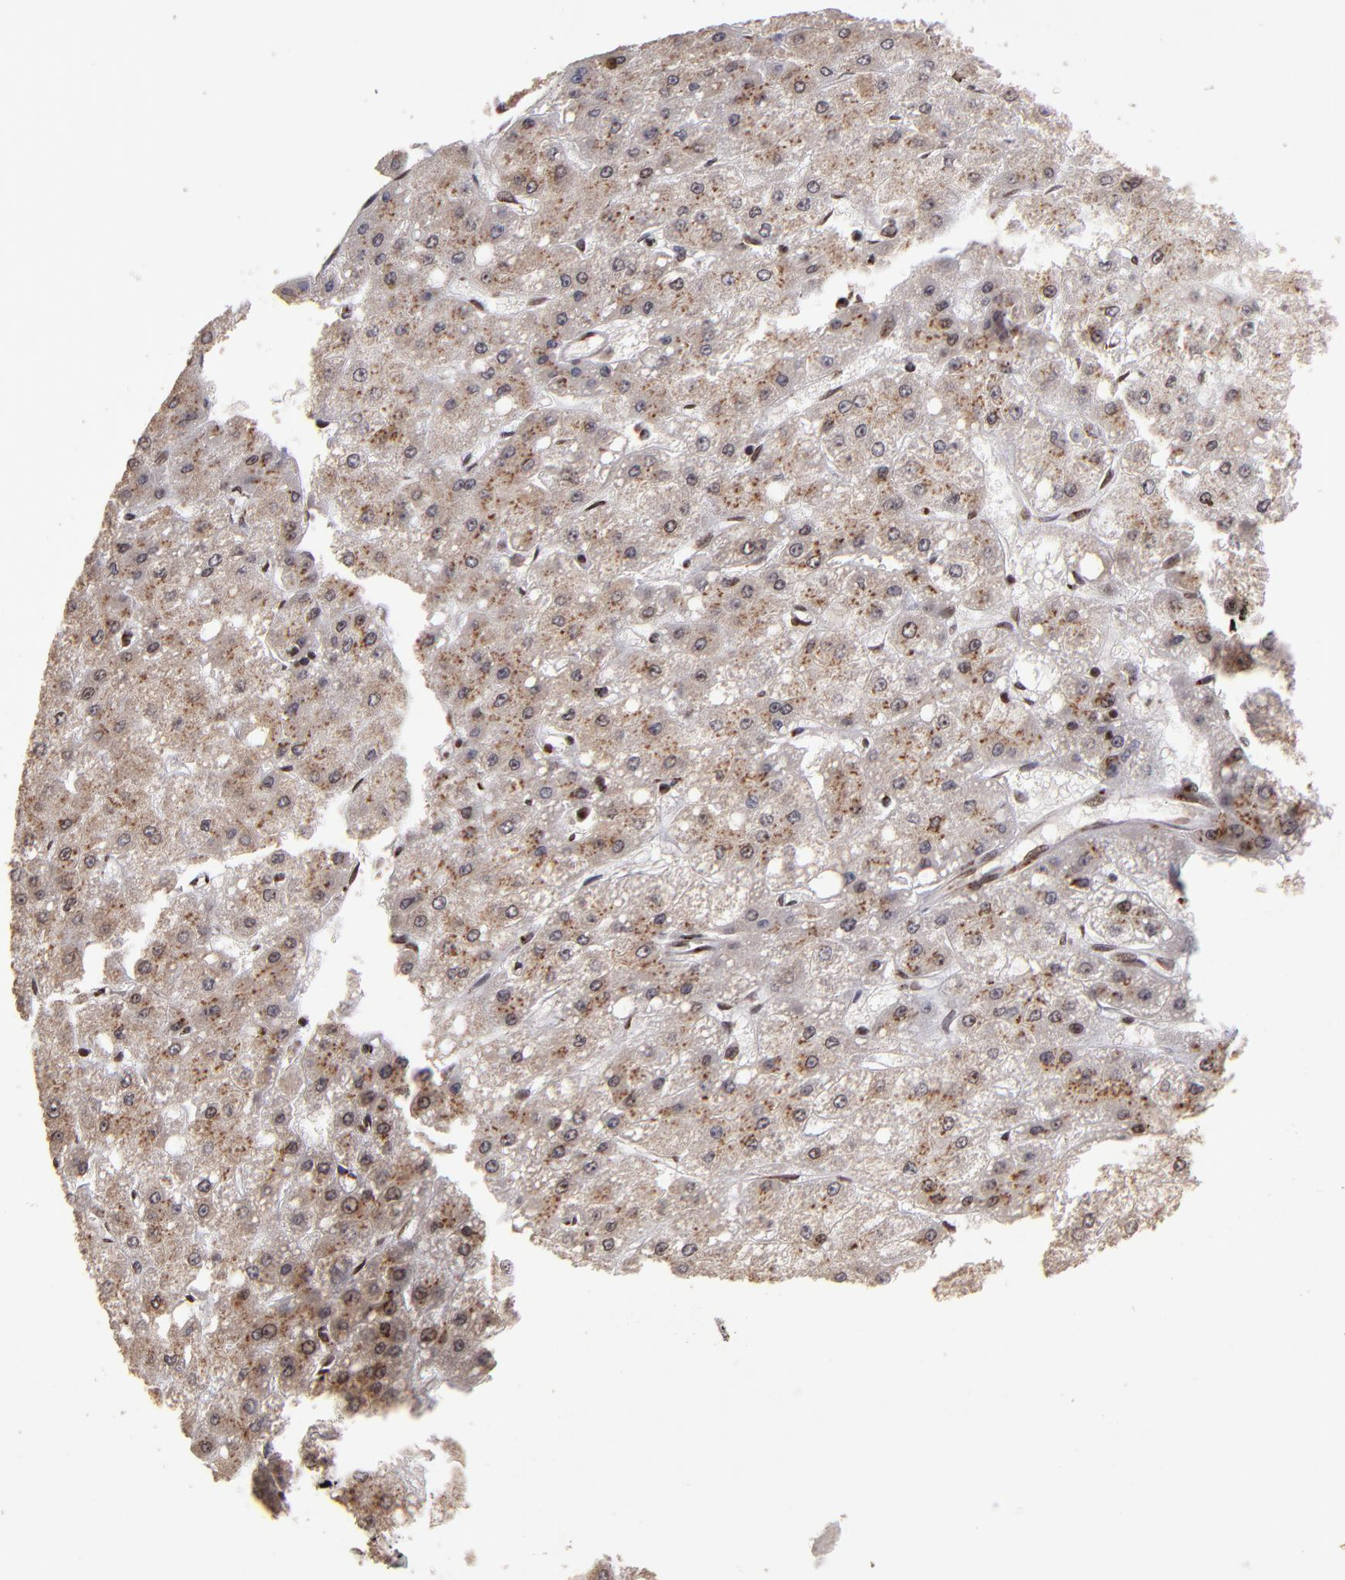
{"staining": {"intensity": "moderate", "quantity": ">75%", "location": "cytoplasmic/membranous,nuclear"}, "tissue": "liver cancer", "cell_type": "Tumor cells", "image_type": "cancer", "snomed": [{"axis": "morphology", "description": "Carcinoma, Hepatocellular, NOS"}, {"axis": "topography", "description": "Liver"}], "caption": "Liver hepatocellular carcinoma stained for a protein shows moderate cytoplasmic/membranous and nuclear positivity in tumor cells.", "gene": "CSDC2", "patient": {"sex": "female", "age": 52}}